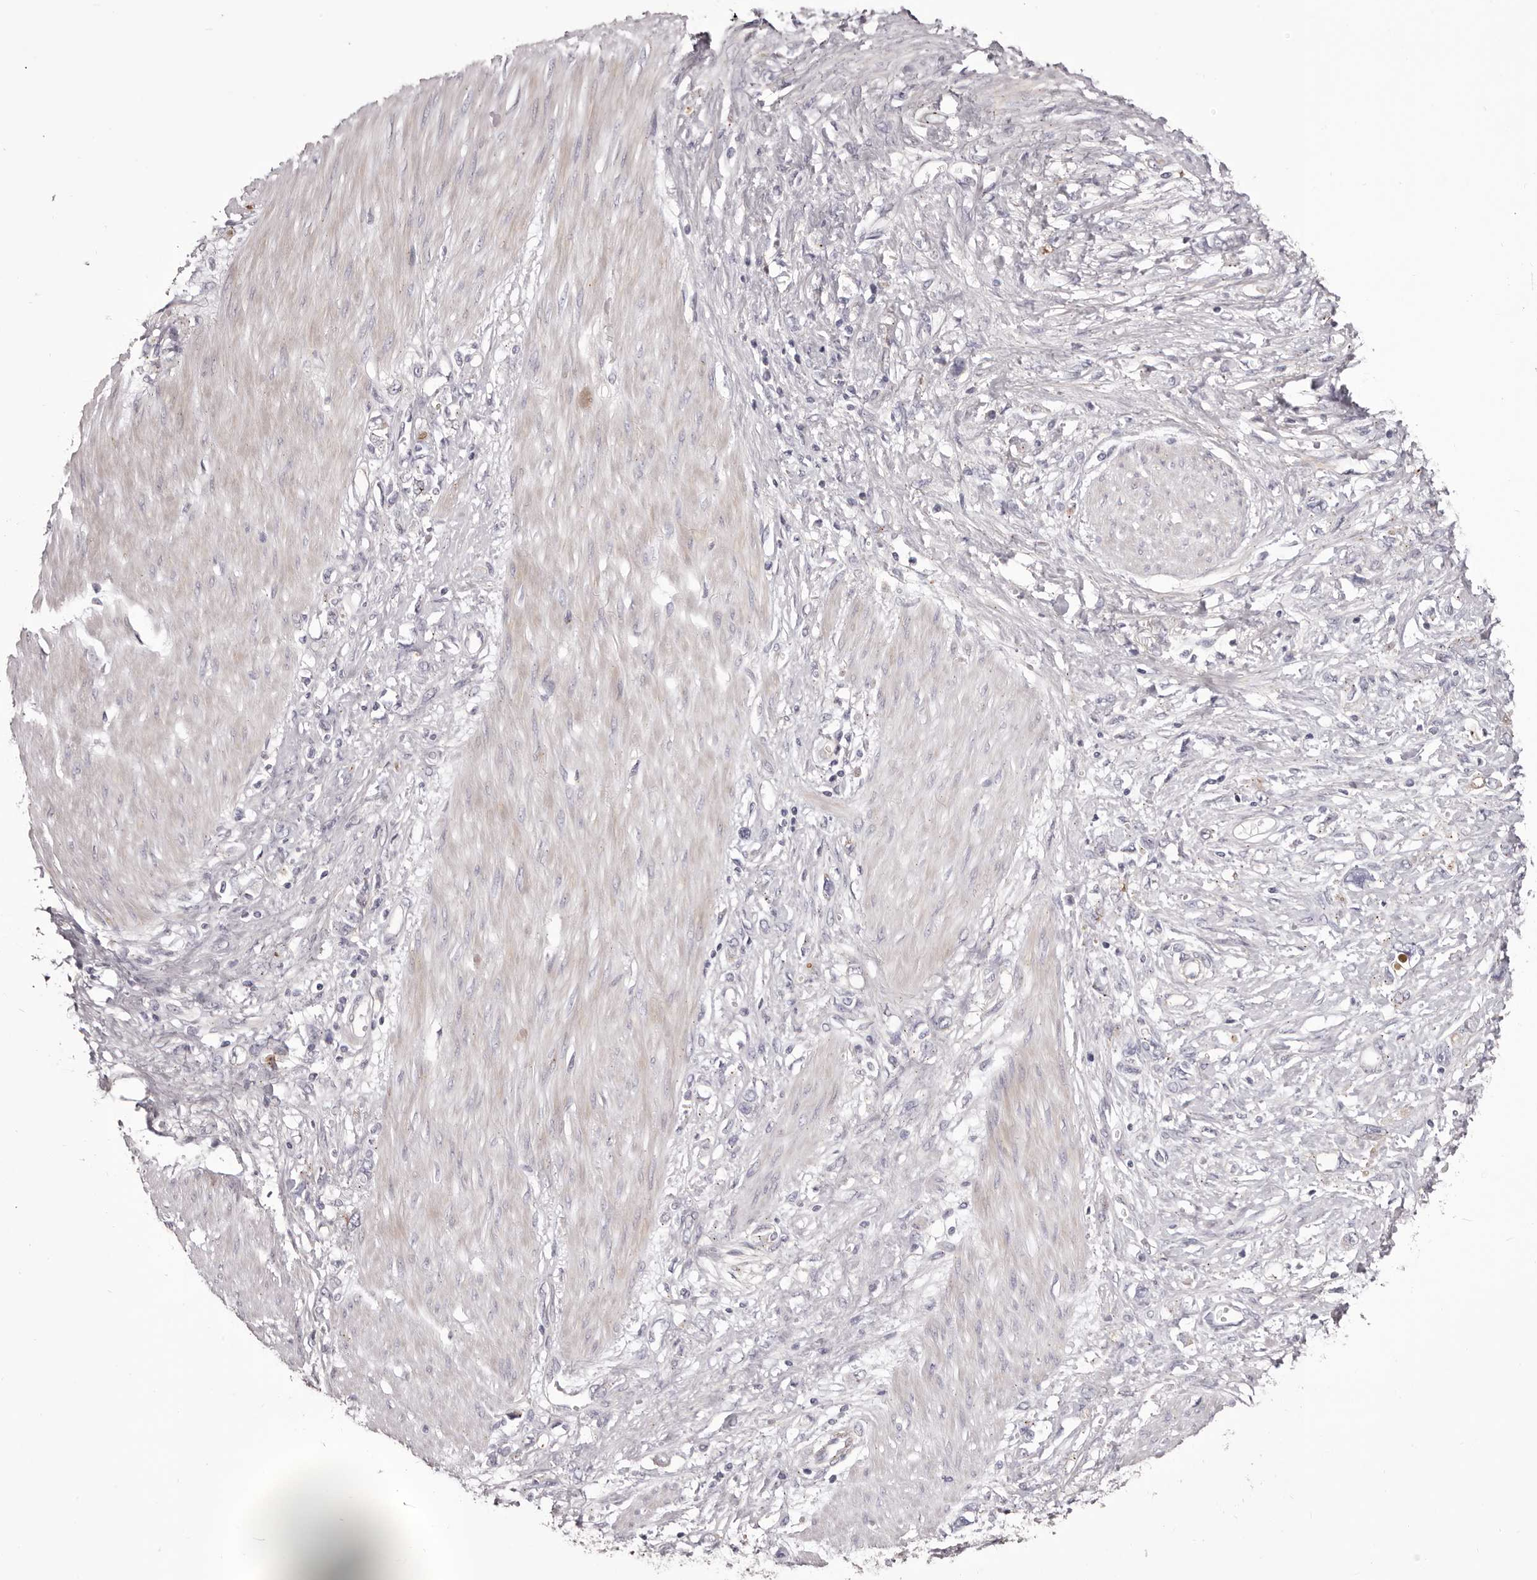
{"staining": {"intensity": "negative", "quantity": "none", "location": "none"}, "tissue": "stomach cancer", "cell_type": "Tumor cells", "image_type": "cancer", "snomed": [{"axis": "morphology", "description": "Adenocarcinoma, NOS"}, {"axis": "topography", "description": "Stomach"}], "caption": "This is an immunohistochemistry micrograph of stomach cancer (adenocarcinoma). There is no positivity in tumor cells.", "gene": "PEG10", "patient": {"sex": "female", "age": 76}}